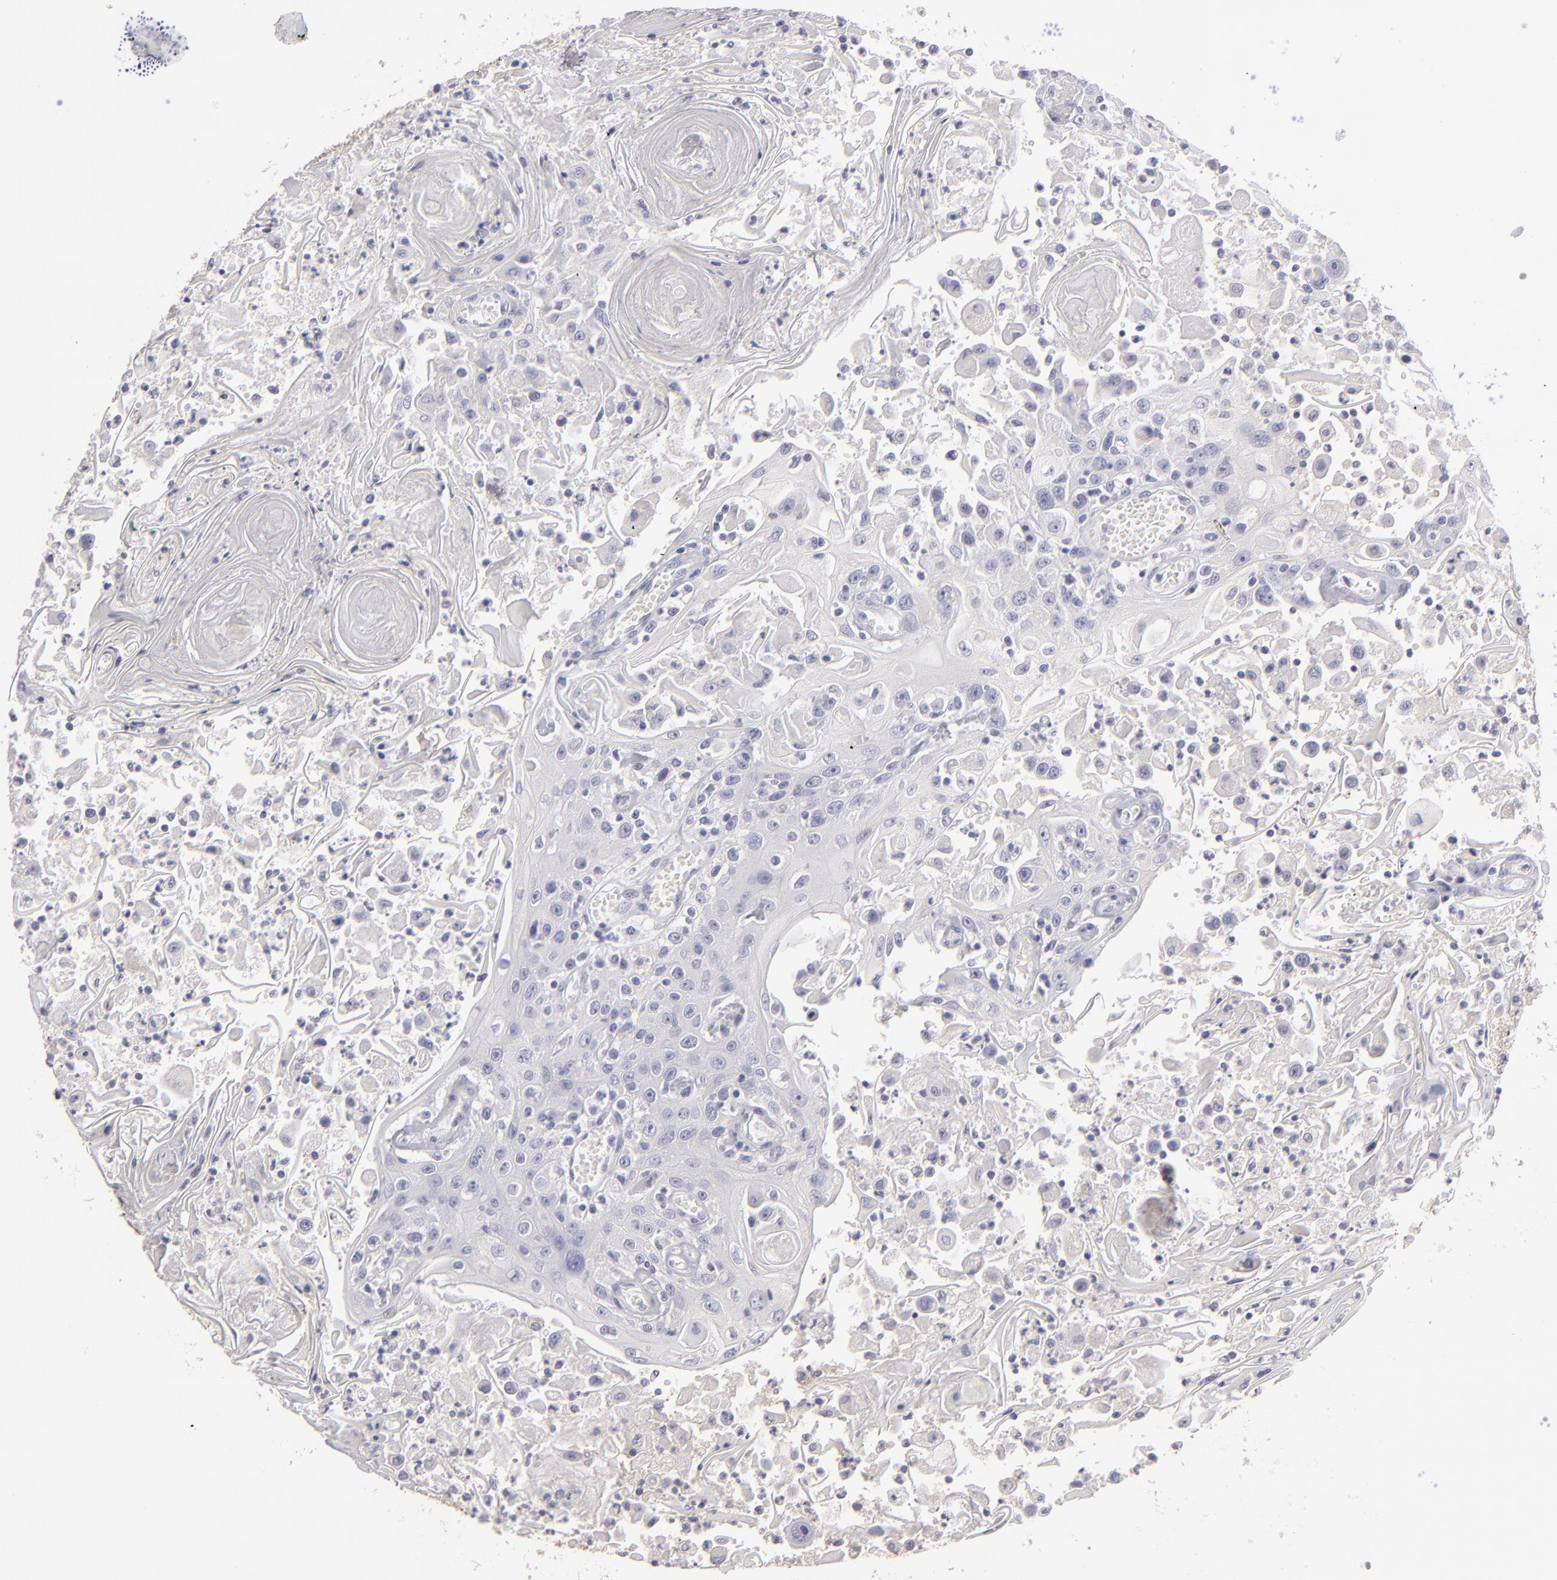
{"staining": {"intensity": "negative", "quantity": "none", "location": "none"}, "tissue": "head and neck cancer", "cell_type": "Tumor cells", "image_type": "cancer", "snomed": [{"axis": "morphology", "description": "Squamous cell carcinoma, NOS"}, {"axis": "topography", "description": "Oral tissue"}, {"axis": "topography", "description": "Head-Neck"}], "caption": "Immunohistochemistry (IHC) image of squamous cell carcinoma (head and neck) stained for a protein (brown), which exhibits no expression in tumor cells.", "gene": "ABCC4", "patient": {"sex": "female", "age": 76}}